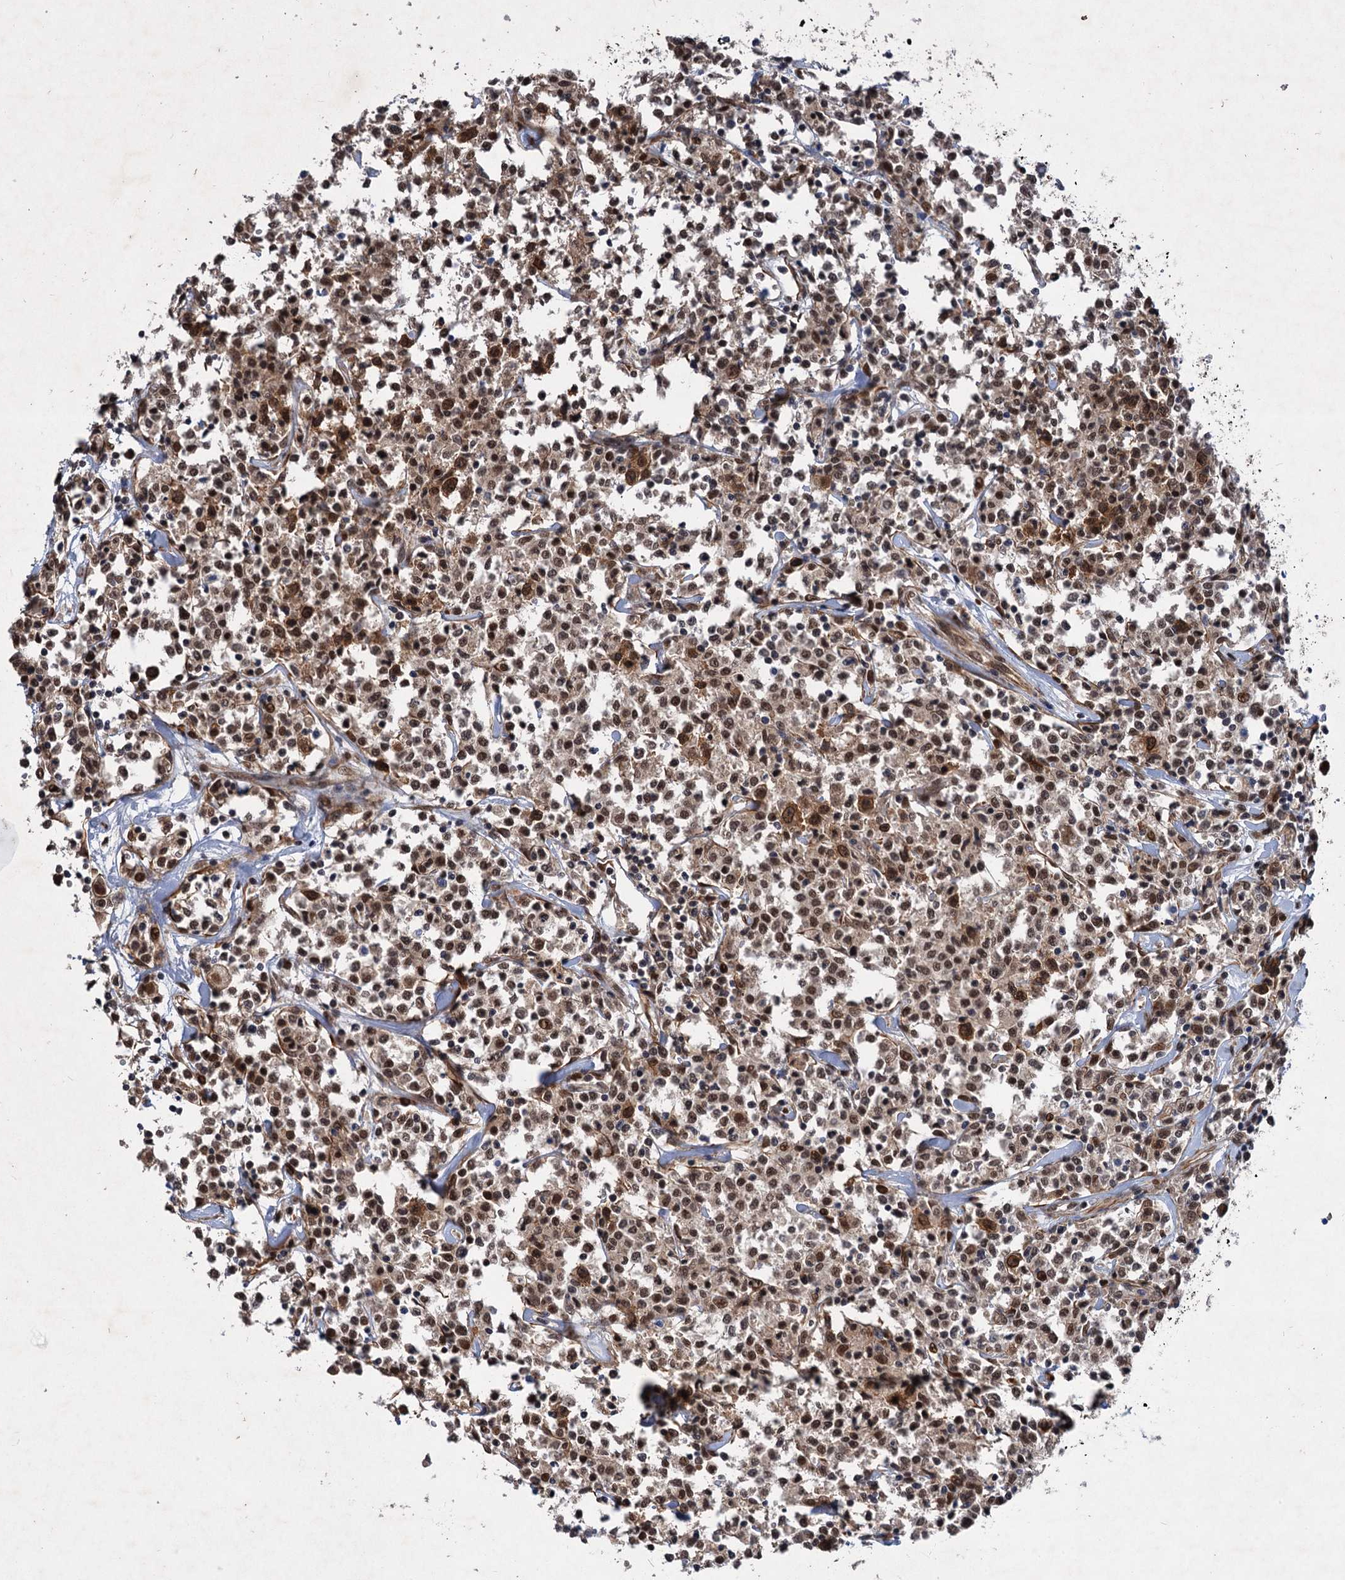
{"staining": {"intensity": "strong", "quantity": ">75%", "location": "cytoplasmic/membranous,nuclear"}, "tissue": "lymphoma", "cell_type": "Tumor cells", "image_type": "cancer", "snomed": [{"axis": "morphology", "description": "Malignant lymphoma, non-Hodgkin's type, Low grade"}, {"axis": "topography", "description": "Small intestine"}], "caption": "Malignant lymphoma, non-Hodgkin's type (low-grade) stained with DAB immunohistochemistry shows high levels of strong cytoplasmic/membranous and nuclear expression in approximately >75% of tumor cells.", "gene": "TTC31", "patient": {"sex": "female", "age": 59}}